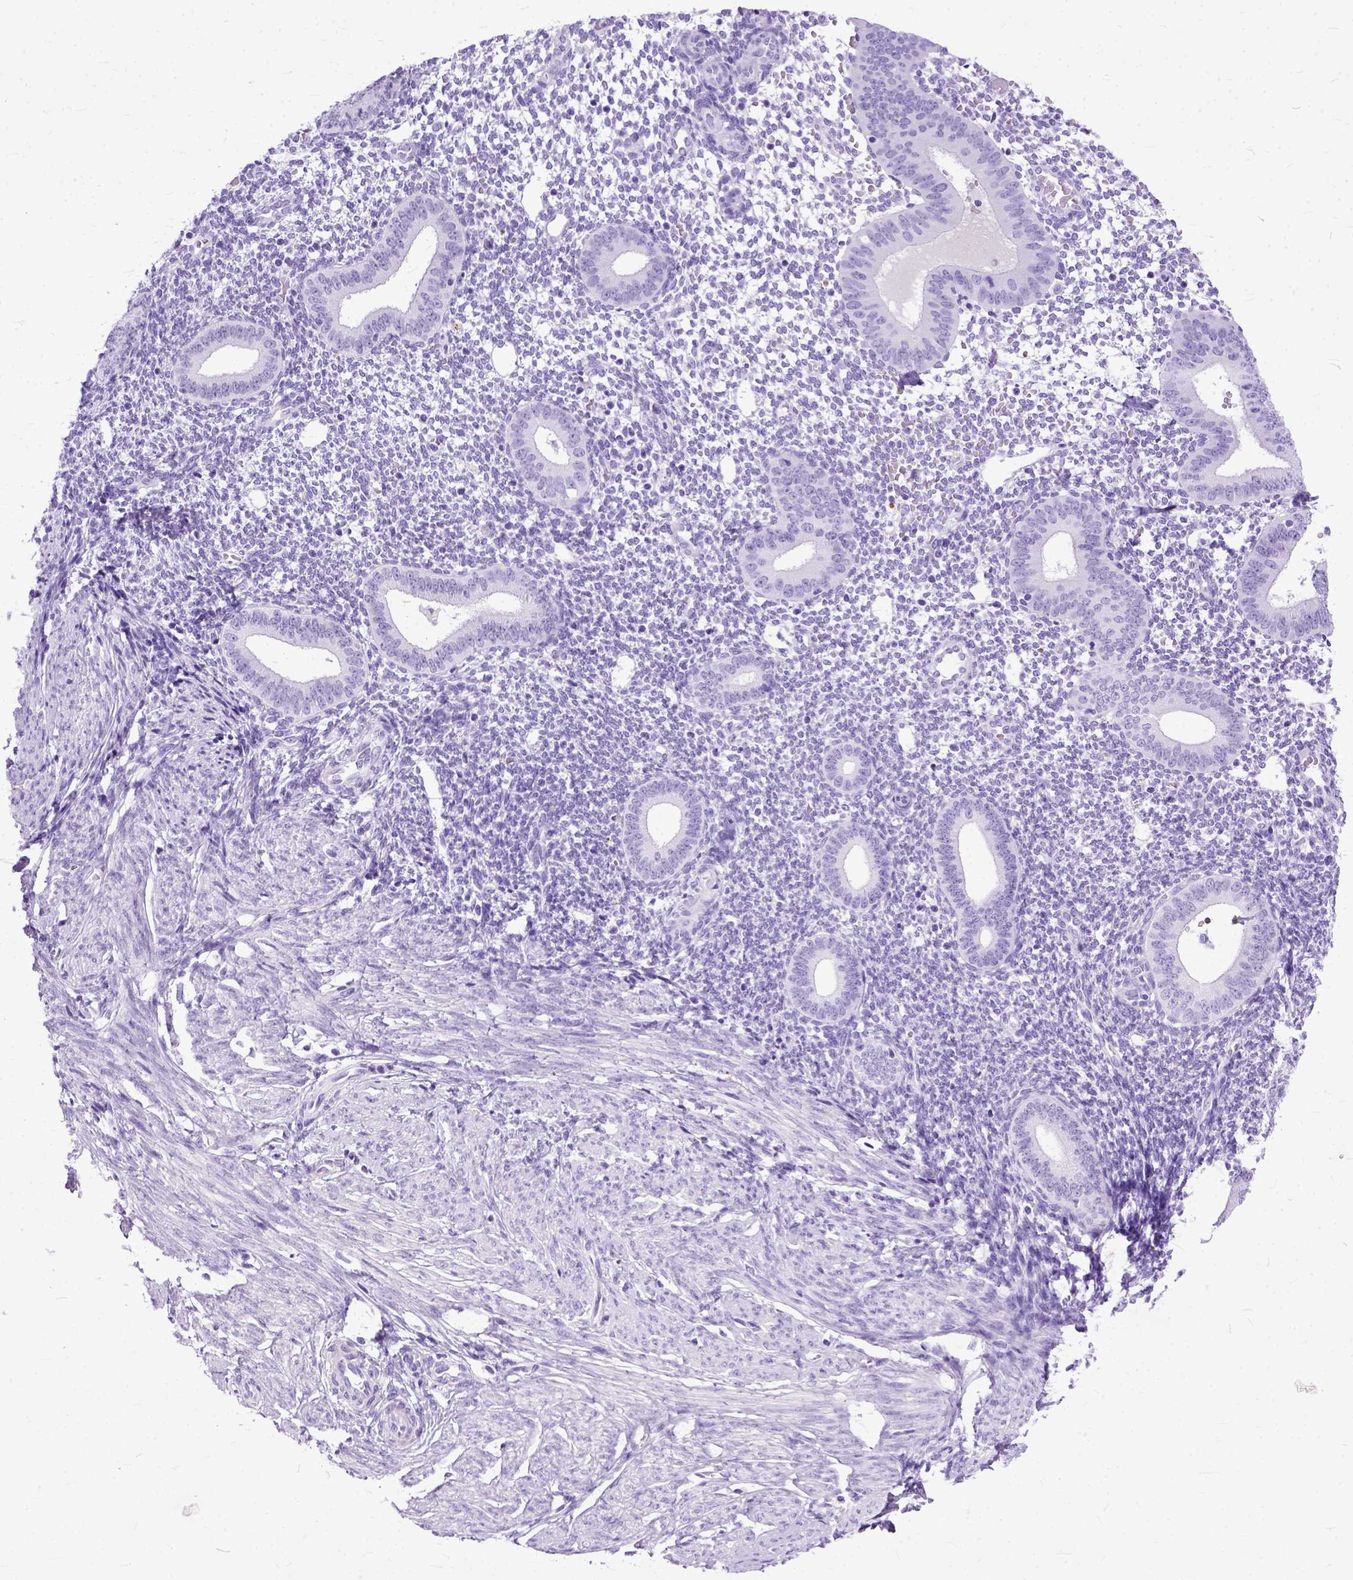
{"staining": {"intensity": "negative", "quantity": "none", "location": "none"}, "tissue": "endometrium", "cell_type": "Cells in endometrial stroma", "image_type": "normal", "snomed": [{"axis": "morphology", "description": "Normal tissue, NOS"}, {"axis": "topography", "description": "Endometrium"}], "caption": "A high-resolution histopathology image shows IHC staining of benign endometrium, which shows no significant positivity in cells in endometrial stroma.", "gene": "GNGT1", "patient": {"sex": "female", "age": 40}}